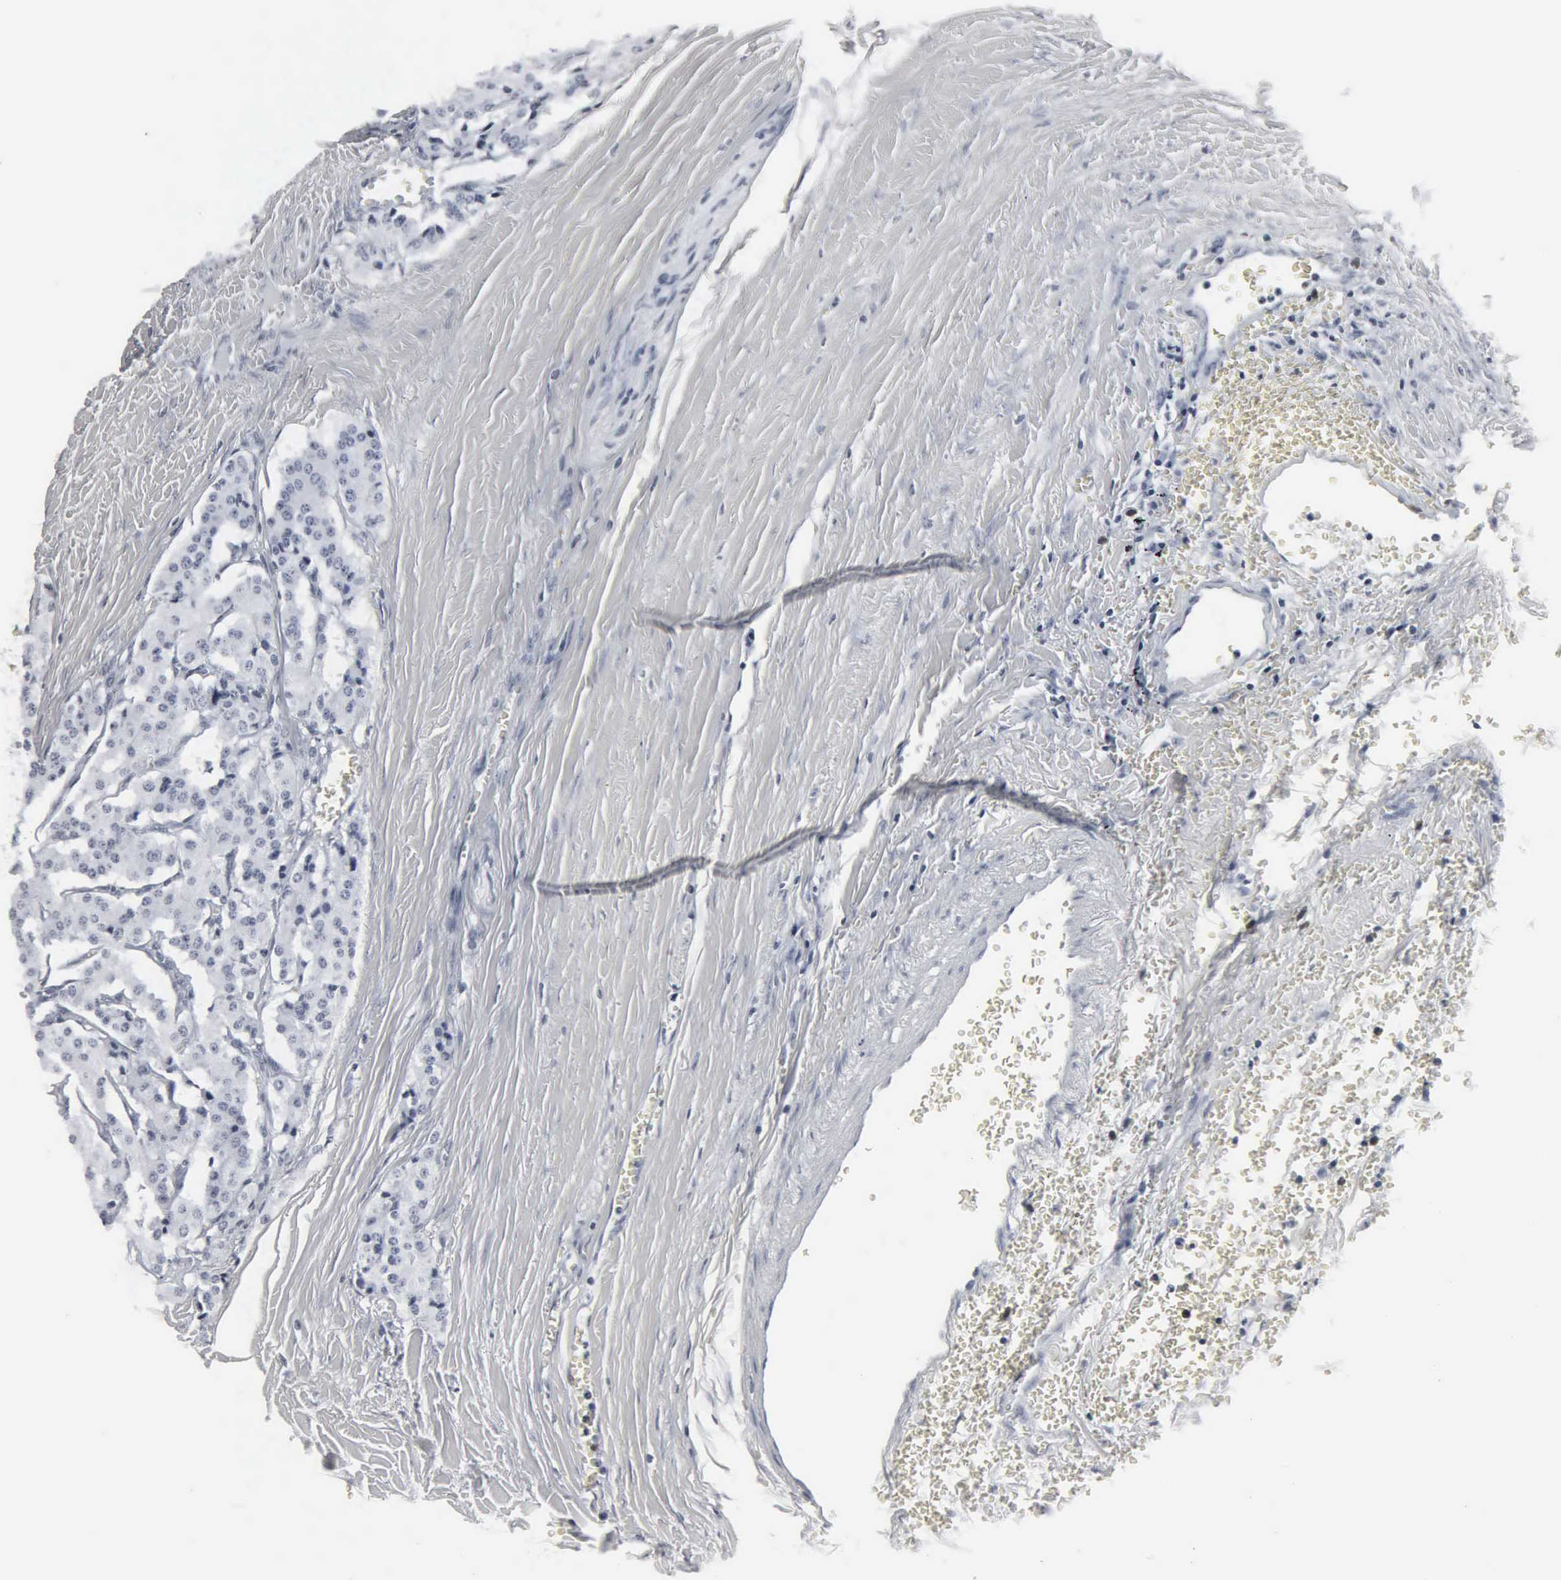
{"staining": {"intensity": "negative", "quantity": "none", "location": "none"}, "tissue": "carcinoid", "cell_type": "Tumor cells", "image_type": "cancer", "snomed": [{"axis": "morphology", "description": "Carcinoid, malignant, NOS"}, {"axis": "topography", "description": "Bronchus"}], "caption": "Tumor cells are negative for protein expression in human carcinoid.", "gene": "DGCR2", "patient": {"sex": "male", "age": 55}}